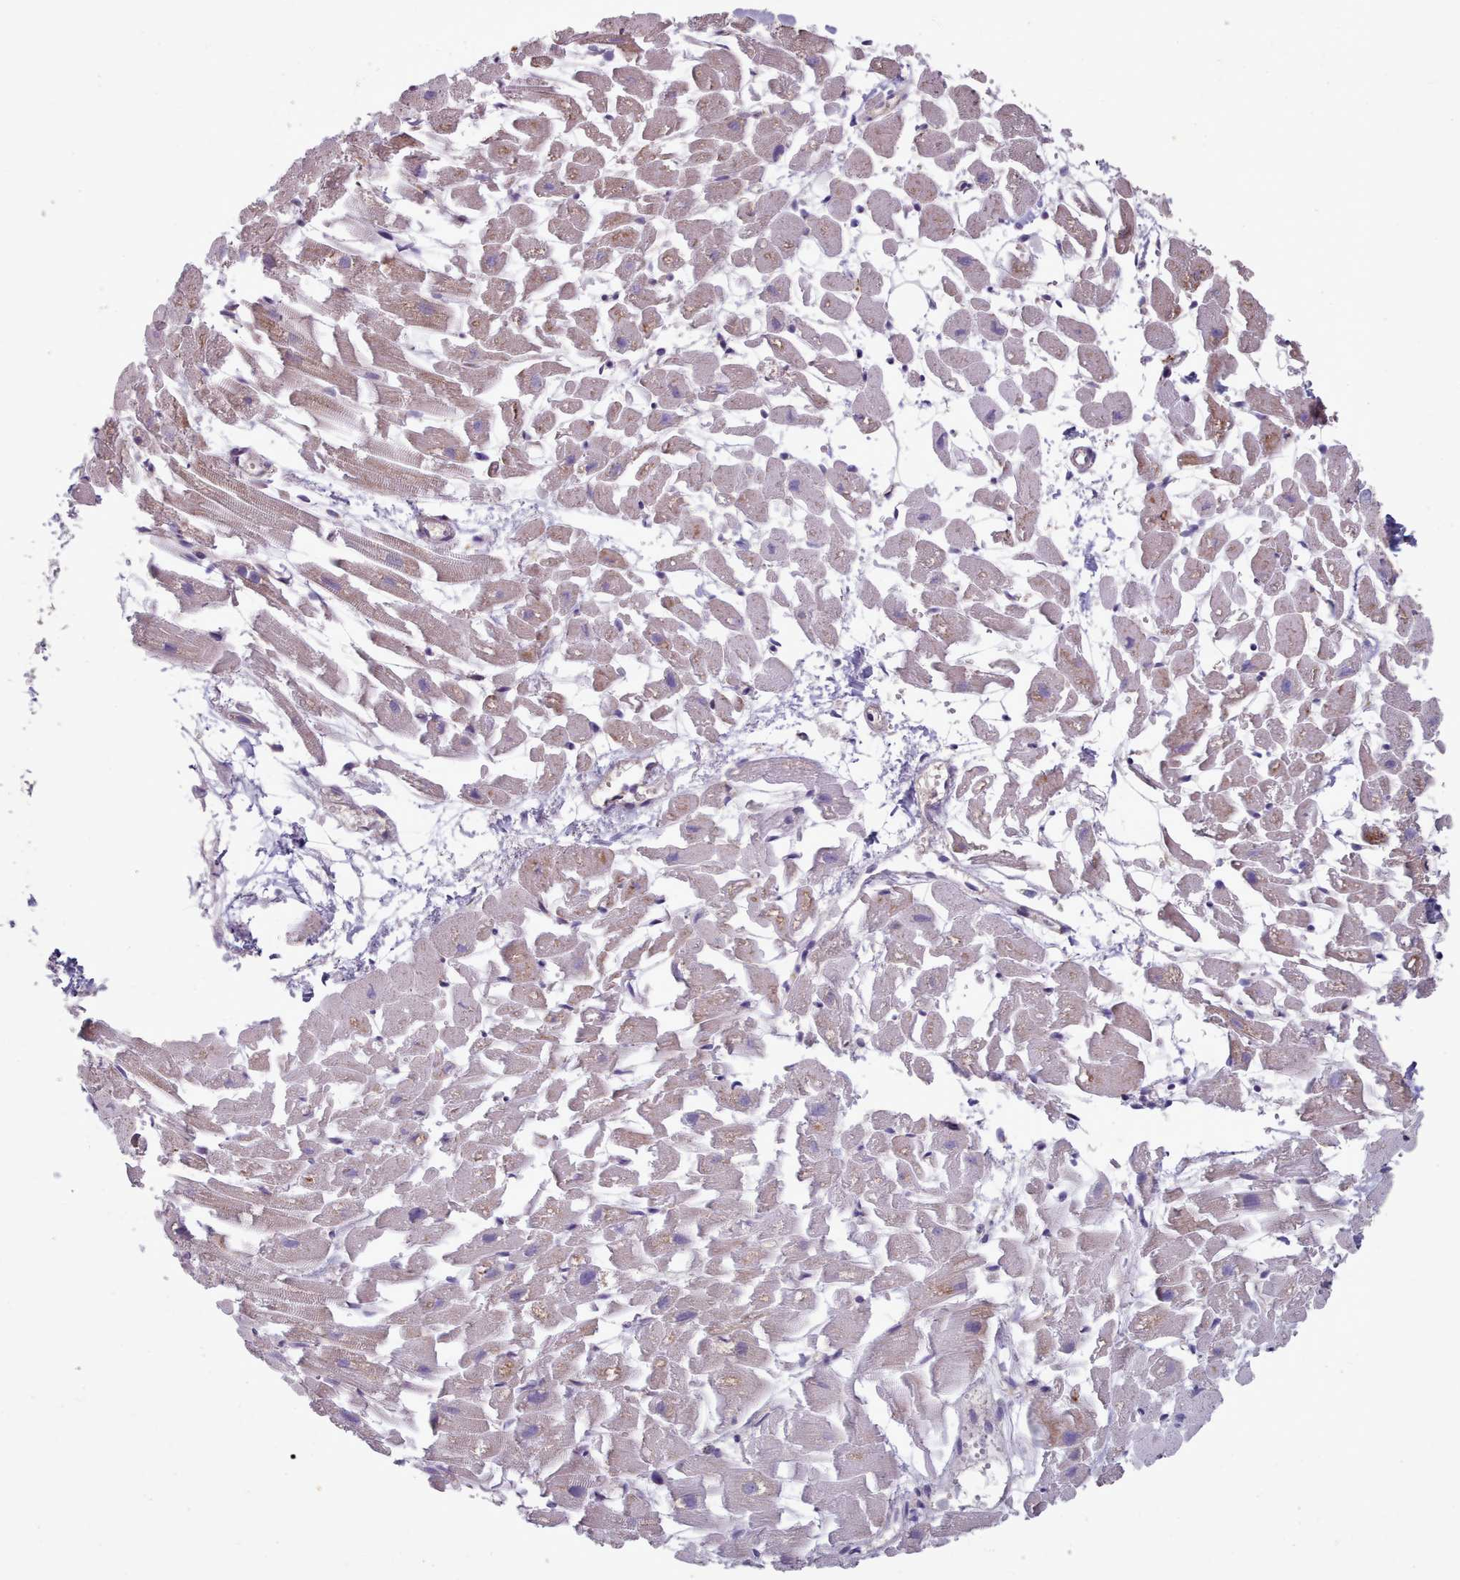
{"staining": {"intensity": "moderate", "quantity": "<25%", "location": "cytoplasmic/membranous"}, "tissue": "heart muscle", "cell_type": "Cardiomyocytes", "image_type": "normal", "snomed": [{"axis": "morphology", "description": "Normal tissue, NOS"}, {"axis": "topography", "description": "Heart"}], "caption": "This image demonstrates immunohistochemistry (IHC) staining of benign heart muscle, with low moderate cytoplasmic/membranous positivity in approximately <25% of cardiomyocytes.", "gene": "FKBP10", "patient": {"sex": "female", "age": 64}}